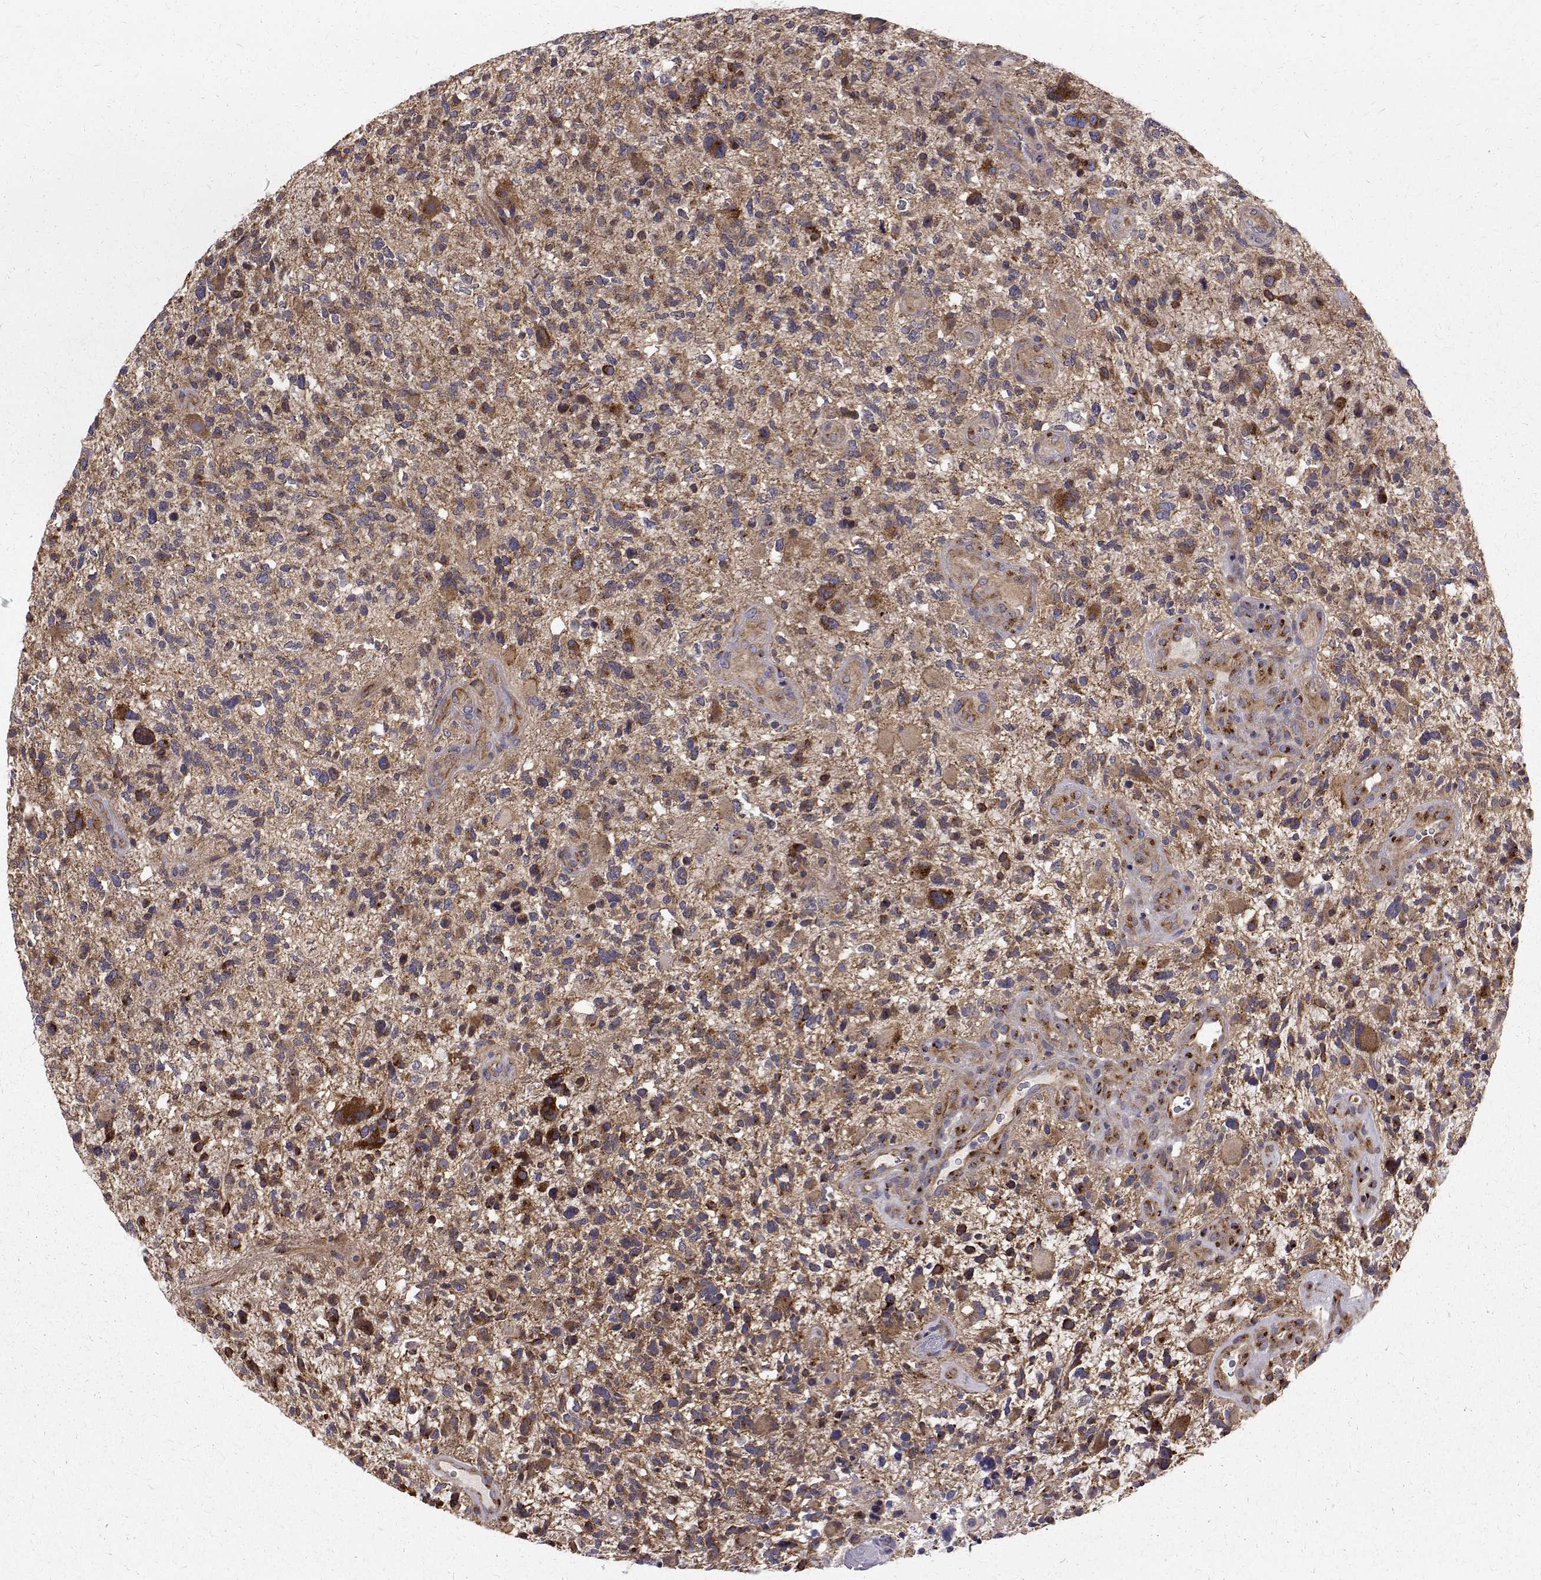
{"staining": {"intensity": "moderate", "quantity": "25%-75%", "location": "cytoplasmic/membranous"}, "tissue": "glioma", "cell_type": "Tumor cells", "image_type": "cancer", "snomed": [{"axis": "morphology", "description": "Glioma, malignant, High grade"}, {"axis": "topography", "description": "Brain"}], "caption": "IHC photomicrograph of neoplastic tissue: glioma stained using IHC demonstrates medium levels of moderate protein expression localized specifically in the cytoplasmic/membranous of tumor cells, appearing as a cytoplasmic/membranous brown color.", "gene": "ARFGAP1", "patient": {"sex": "female", "age": 71}}